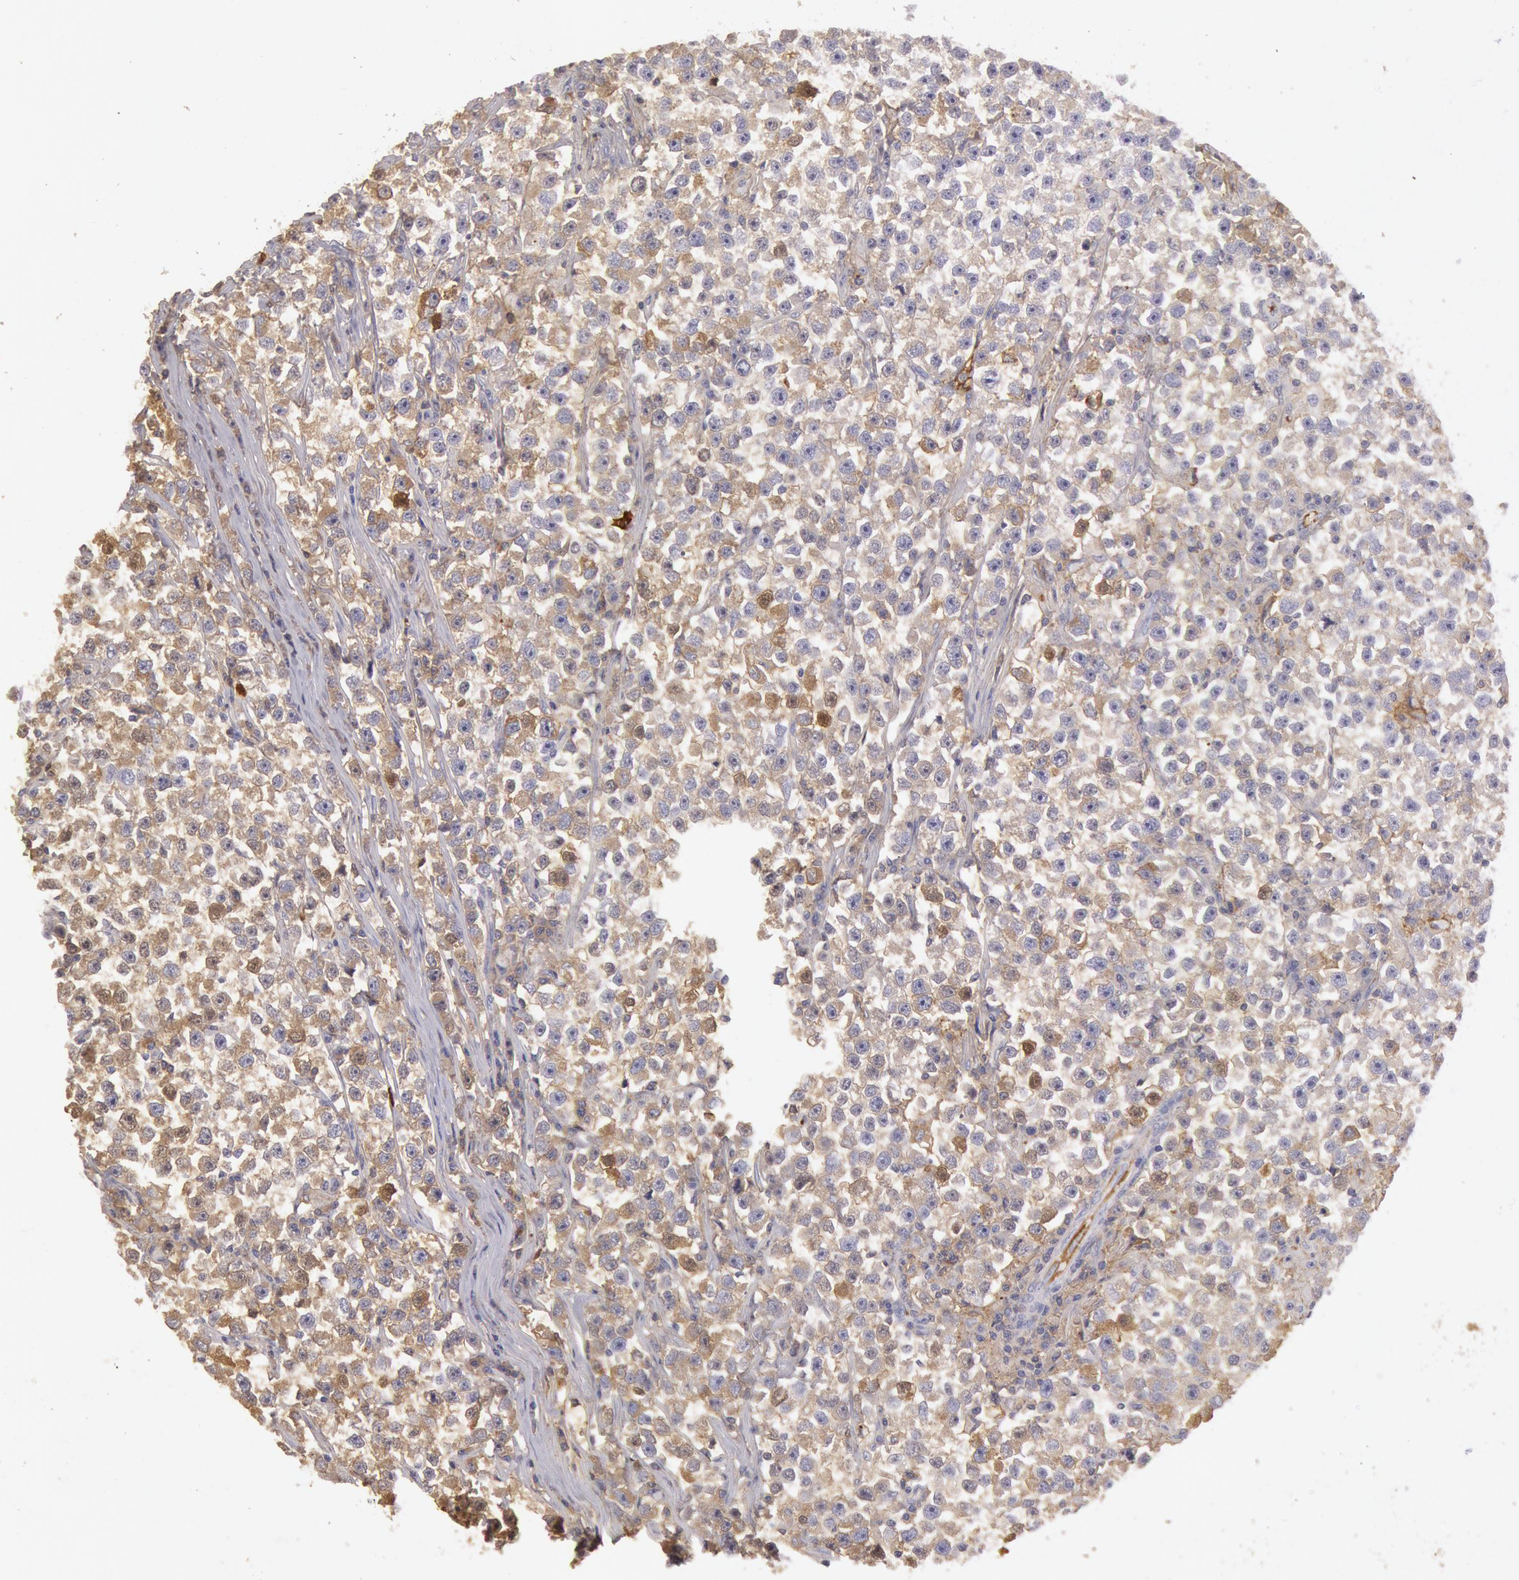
{"staining": {"intensity": "moderate", "quantity": "<25%", "location": "cytoplasmic/membranous"}, "tissue": "testis cancer", "cell_type": "Tumor cells", "image_type": "cancer", "snomed": [{"axis": "morphology", "description": "Seminoma, NOS"}, {"axis": "topography", "description": "Testis"}], "caption": "Tumor cells show moderate cytoplasmic/membranous positivity in approximately <25% of cells in testis cancer (seminoma). Immunohistochemistry (ihc) stains the protein in brown and the nuclei are stained blue.", "gene": "IGHA1", "patient": {"sex": "male", "age": 33}}